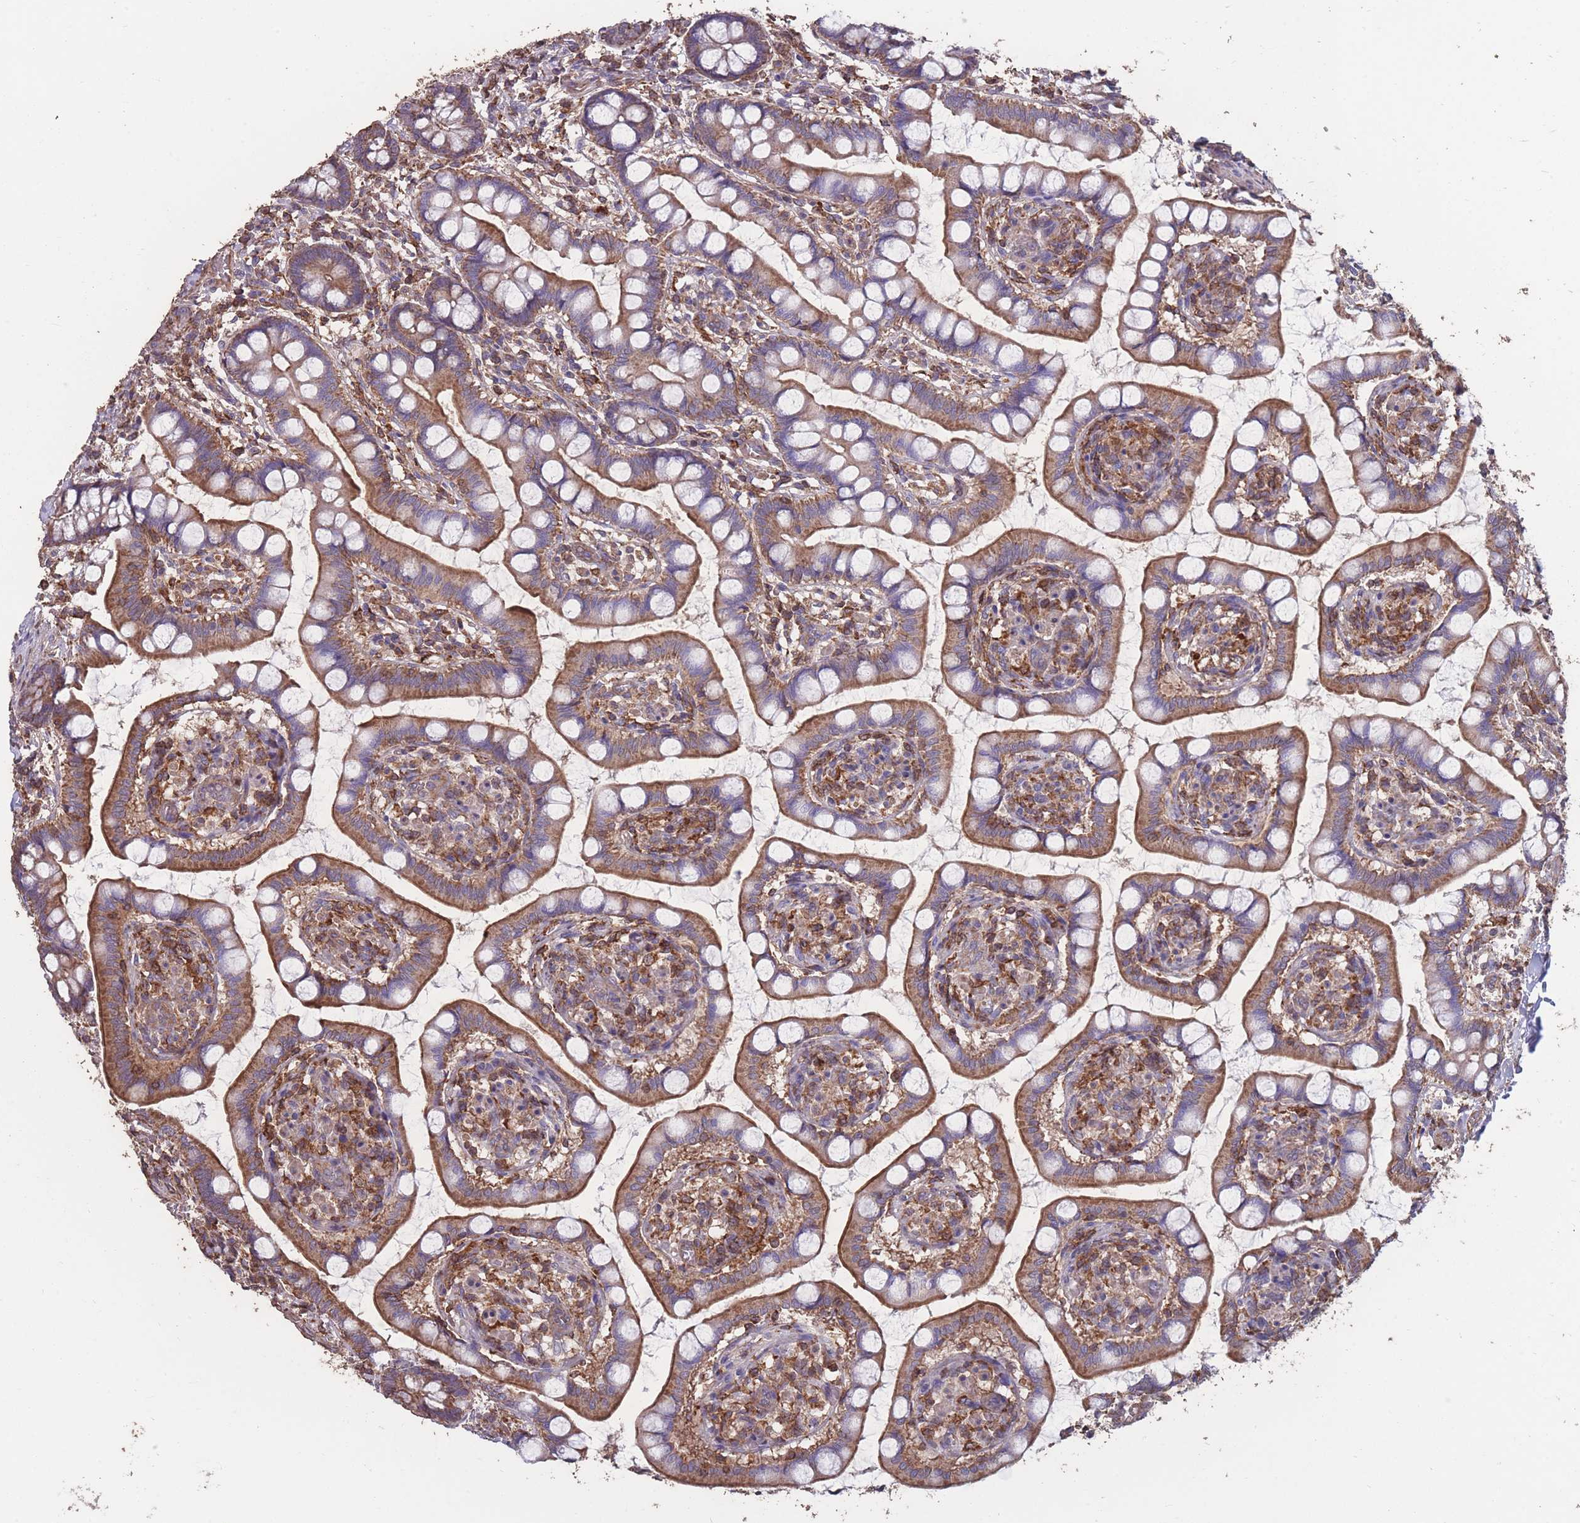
{"staining": {"intensity": "moderate", "quantity": ">75%", "location": "cytoplasmic/membranous"}, "tissue": "small intestine", "cell_type": "Glandular cells", "image_type": "normal", "snomed": [{"axis": "morphology", "description": "Normal tissue, NOS"}, {"axis": "topography", "description": "Small intestine"}], "caption": "This image displays normal small intestine stained with immunohistochemistry (IHC) to label a protein in brown. The cytoplasmic/membranous of glandular cells show moderate positivity for the protein. Nuclei are counter-stained blue.", "gene": "NUDT21", "patient": {"sex": "male", "age": 52}}